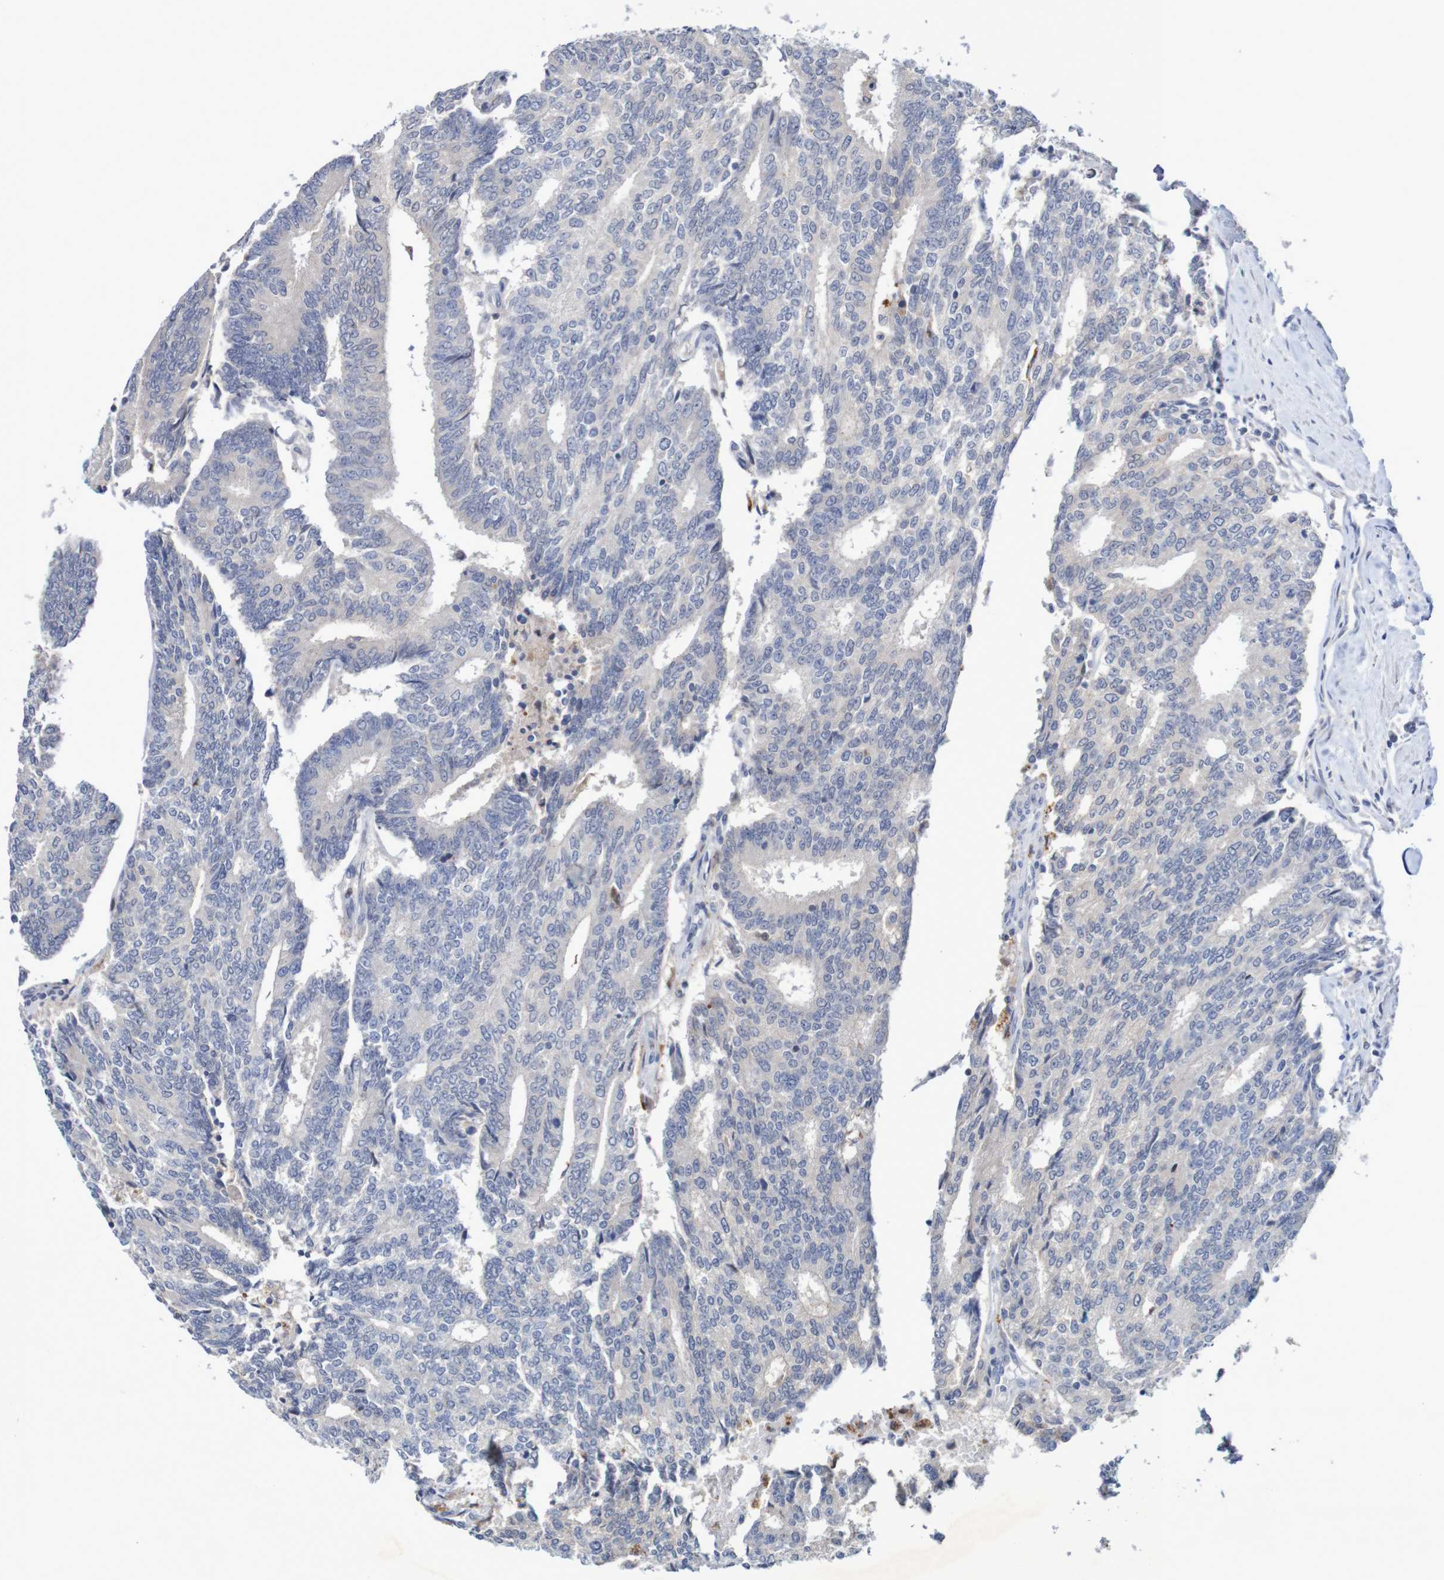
{"staining": {"intensity": "negative", "quantity": "none", "location": "none"}, "tissue": "prostate cancer", "cell_type": "Tumor cells", "image_type": "cancer", "snomed": [{"axis": "morphology", "description": "Normal tissue, NOS"}, {"axis": "morphology", "description": "Adenocarcinoma, High grade"}, {"axis": "topography", "description": "Prostate"}, {"axis": "topography", "description": "Seminal veicle"}], "caption": "Immunohistochemistry histopathology image of neoplastic tissue: adenocarcinoma (high-grade) (prostate) stained with DAB (3,3'-diaminobenzidine) reveals no significant protein staining in tumor cells.", "gene": "FBP2", "patient": {"sex": "male", "age": 55}}